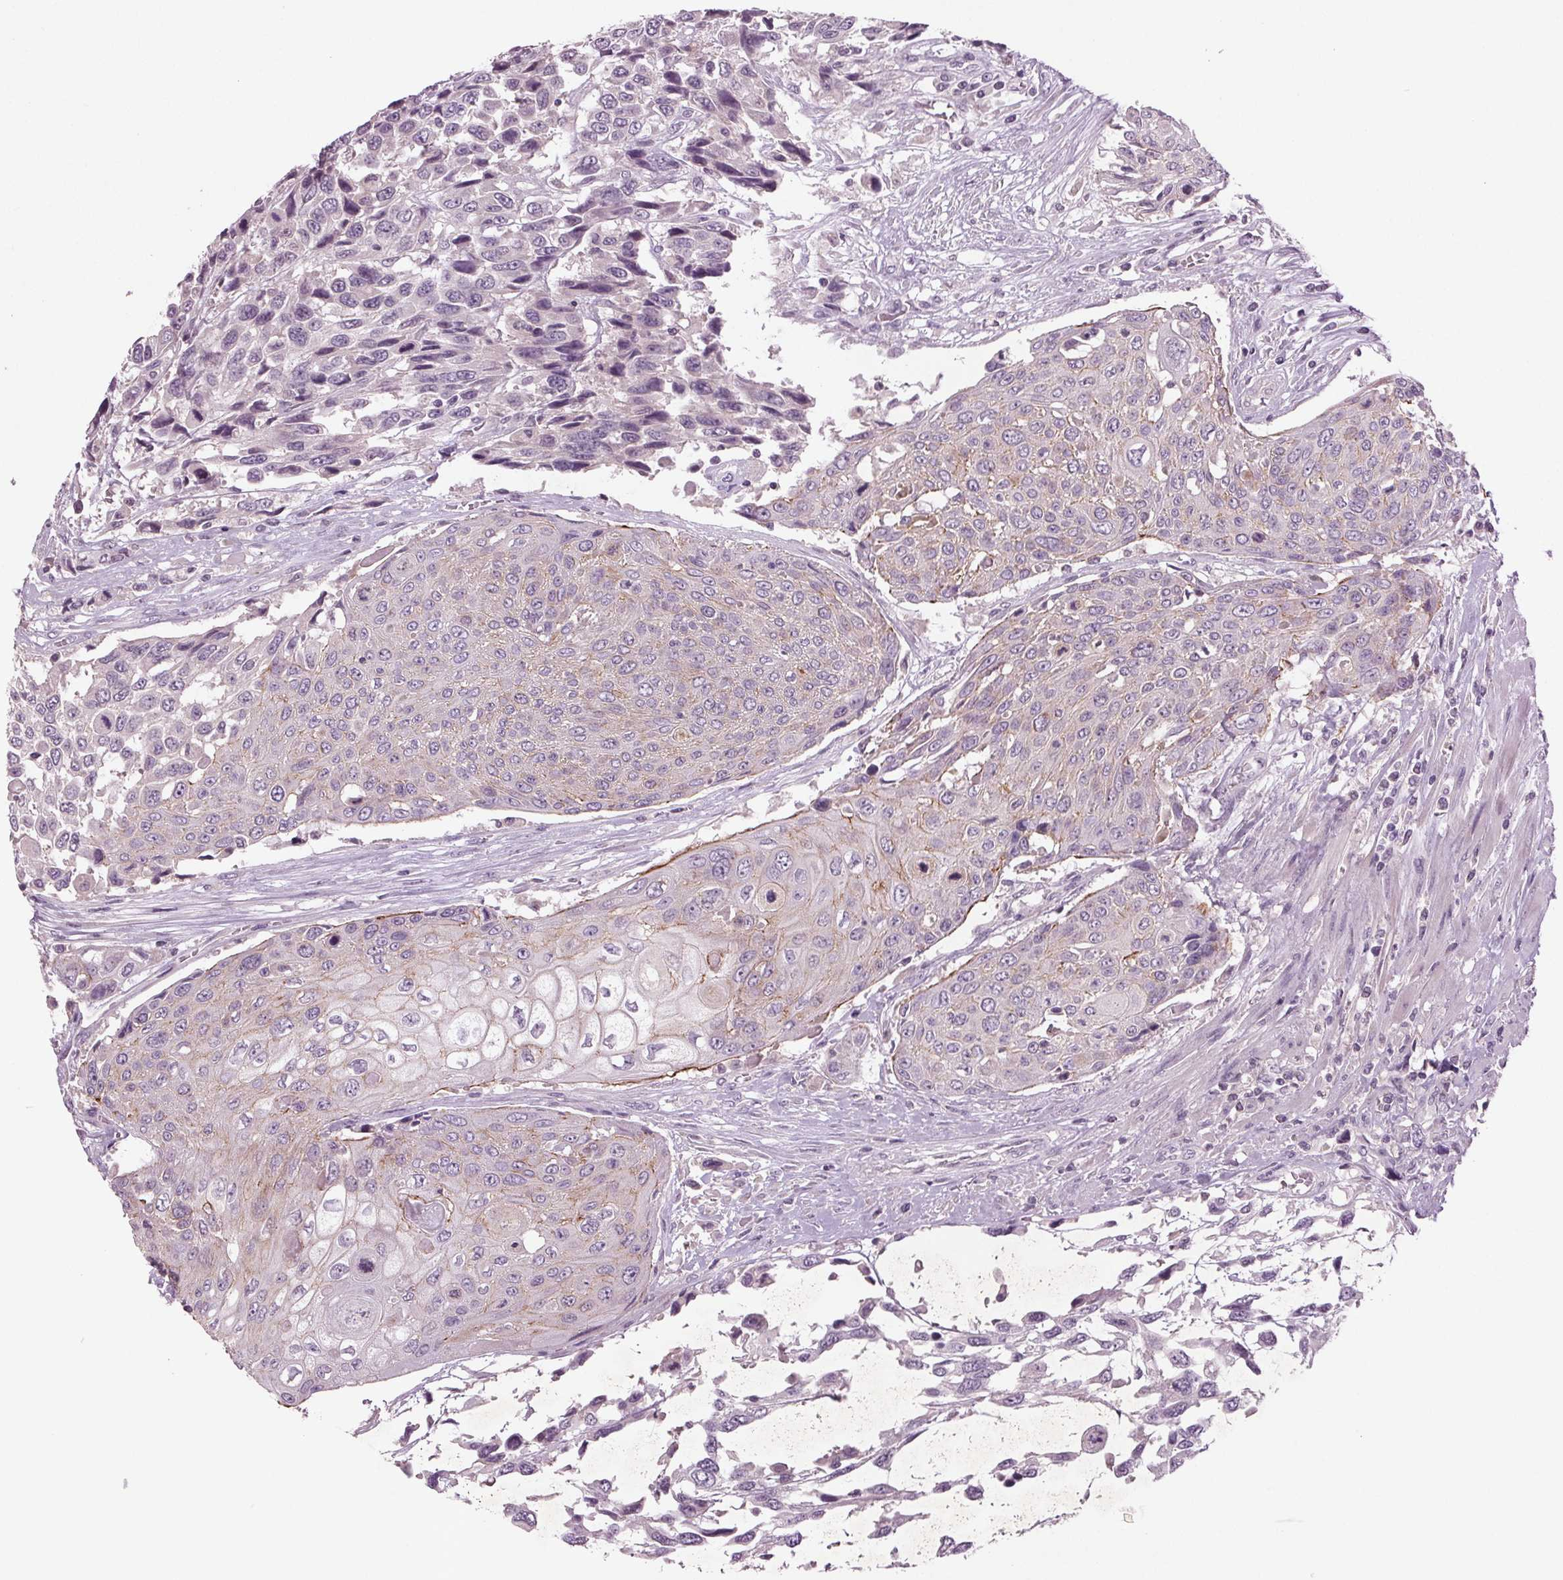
{"staining": {"intensity": "weak", "quantity": "<25%", "location": "cytoplasmic/membranous"}, "tissue": "urothelial cancer", "cell_type": "Tumor cells", "image_type": "cancer", "snomed": [{"axis": "morphology", "description": "Urothelial carcinoma, High grade"}, {"axis": "topography", "description": "Urinary bladder"}], "caption": "Immunohistochemistry of urothelial carcinoma (high-grade) exhibits no positivity in tumor cells. (Brightfield microscopy of DAB (3,3'-diaminobenzidine) immunohistochemistry at high magnification).", "gene": "BHLHE22", "patient": {"sex": "female", "age": 70}}